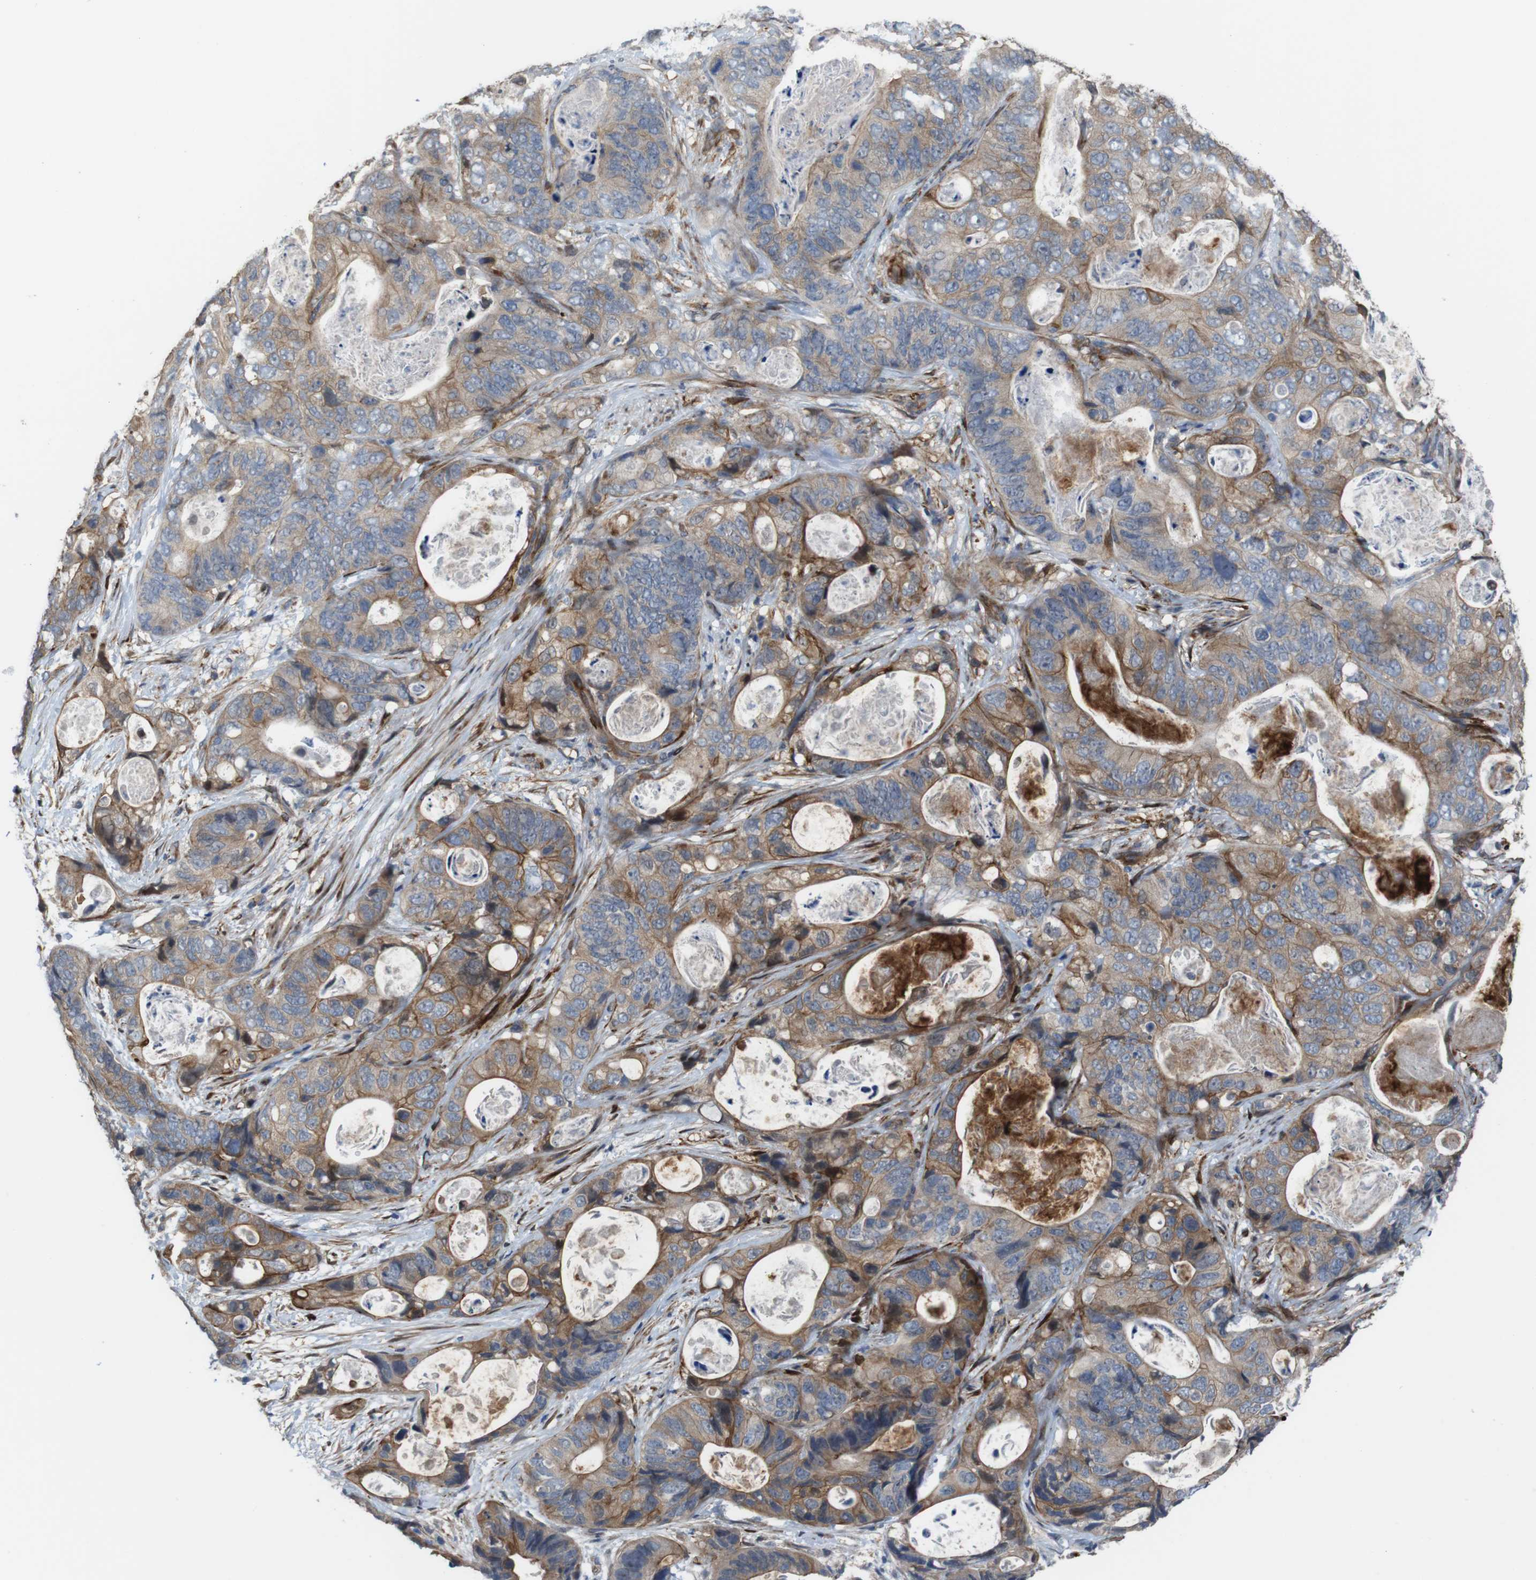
{"staining": {"intensity": "moderate", "quantity": ">75%", "location": "cytoplasmic/membranous"}, "tissue": "stomach cancer", "cell_type": "Tumor cells", "image_type": "cancer", "snomed": [{"axis": "morphology", "description": "Adenocarcinoma, NOS"}, {"axis": "topography", "description": "Stomach"}], "caption": "An image of human stomach adenocarcinoma stained for a protein reveals moderate cytoplasmic/membranous brown staining in tumor cells.", "gene": "PCOLCE2", "patient": {"sex": "female", "age": 89}}